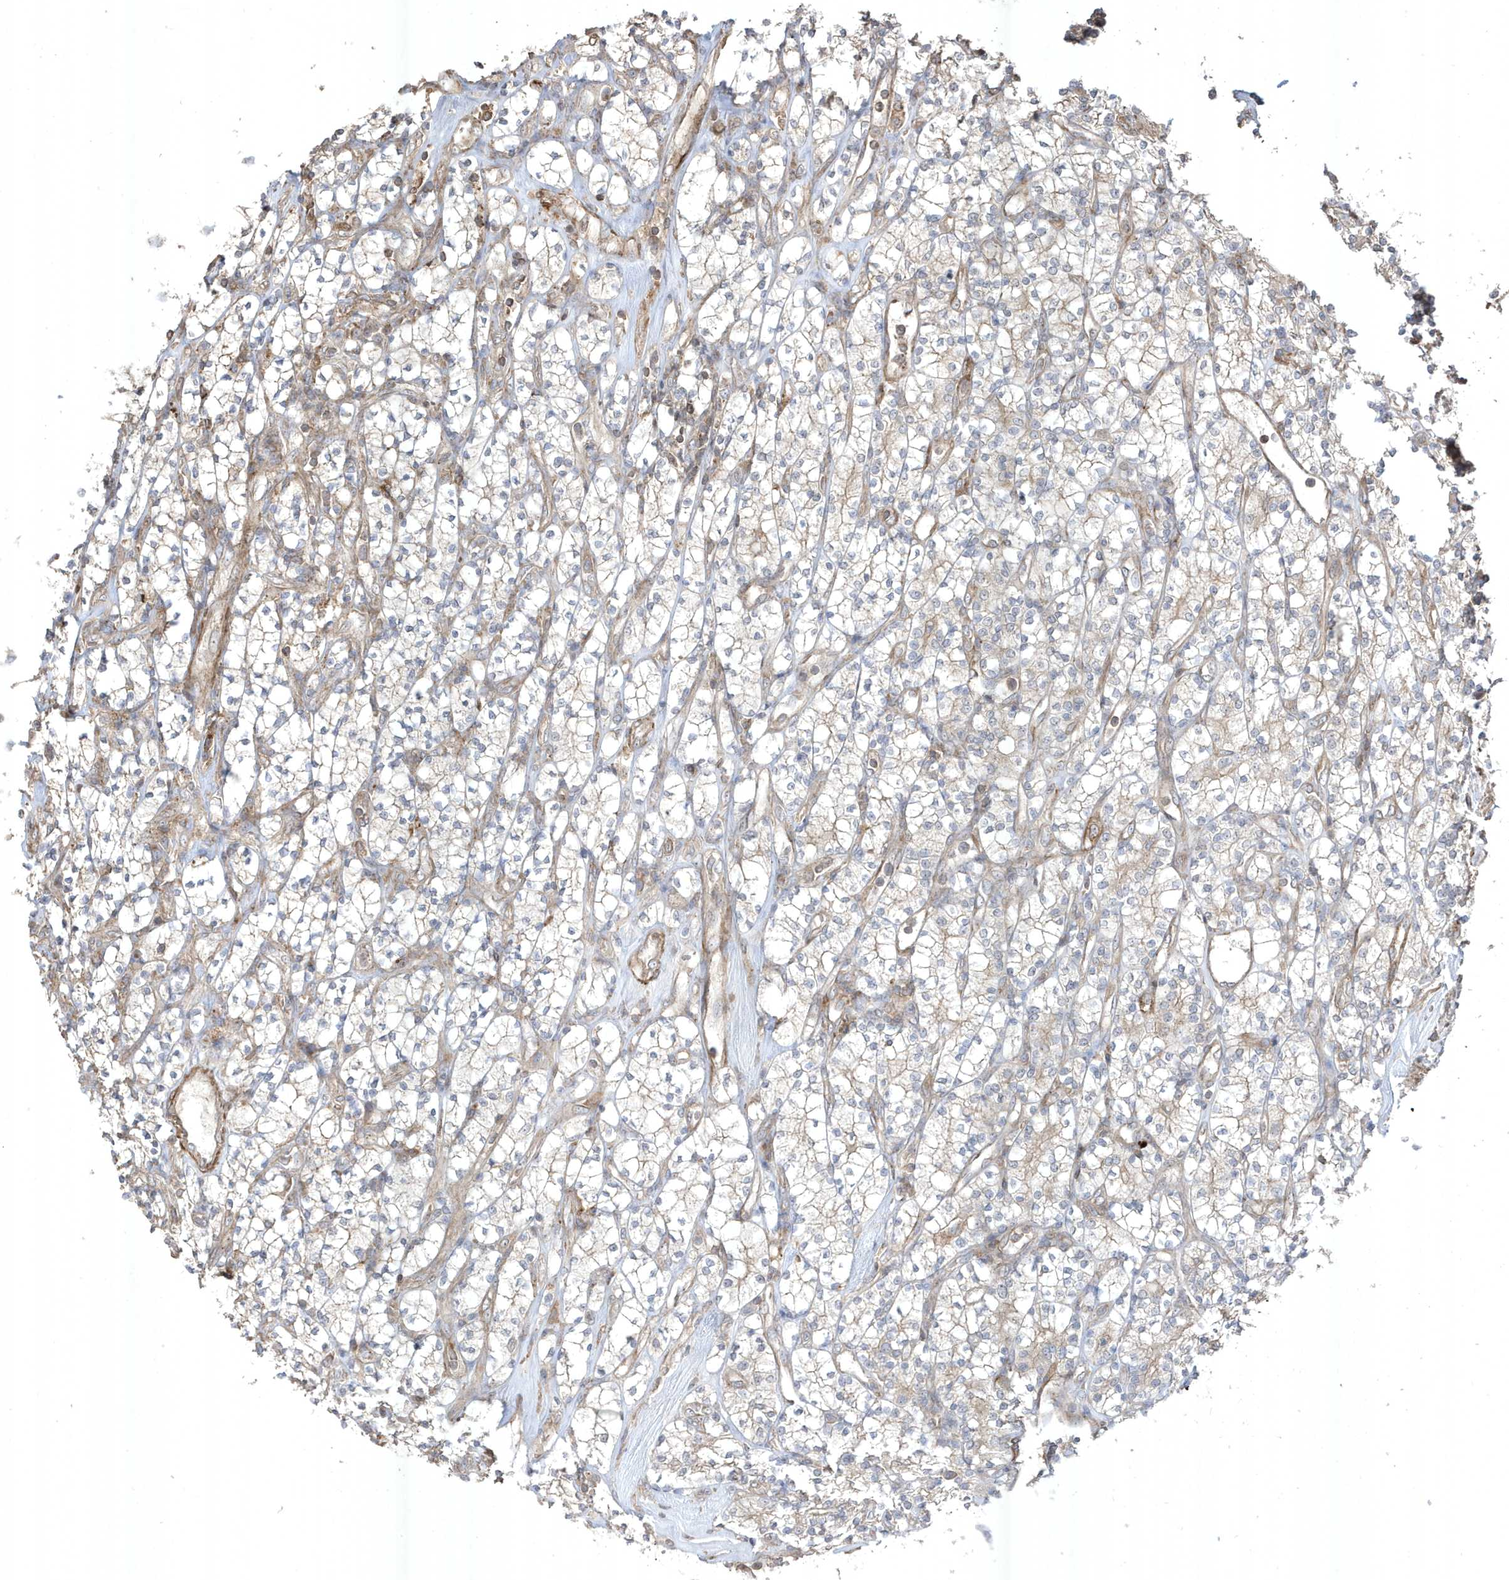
{"staining": {"intensity": "negative", "quantity": "none", "location": "none"}, "tissue": "renal cancer", "cell_type": "Tumor cells", "image_type": "cancer", "snomed": [{"axis": "morphology", "description": "Adenocarcinoma, NOS"}, {"axis": "topography", "description": "Kidney"}], "caption": "Tumor cells are negative for protein expression in human adenocarcinoma (renal).", "gene": "CETN3", "patient": {"sex": "male", "age": 77}}